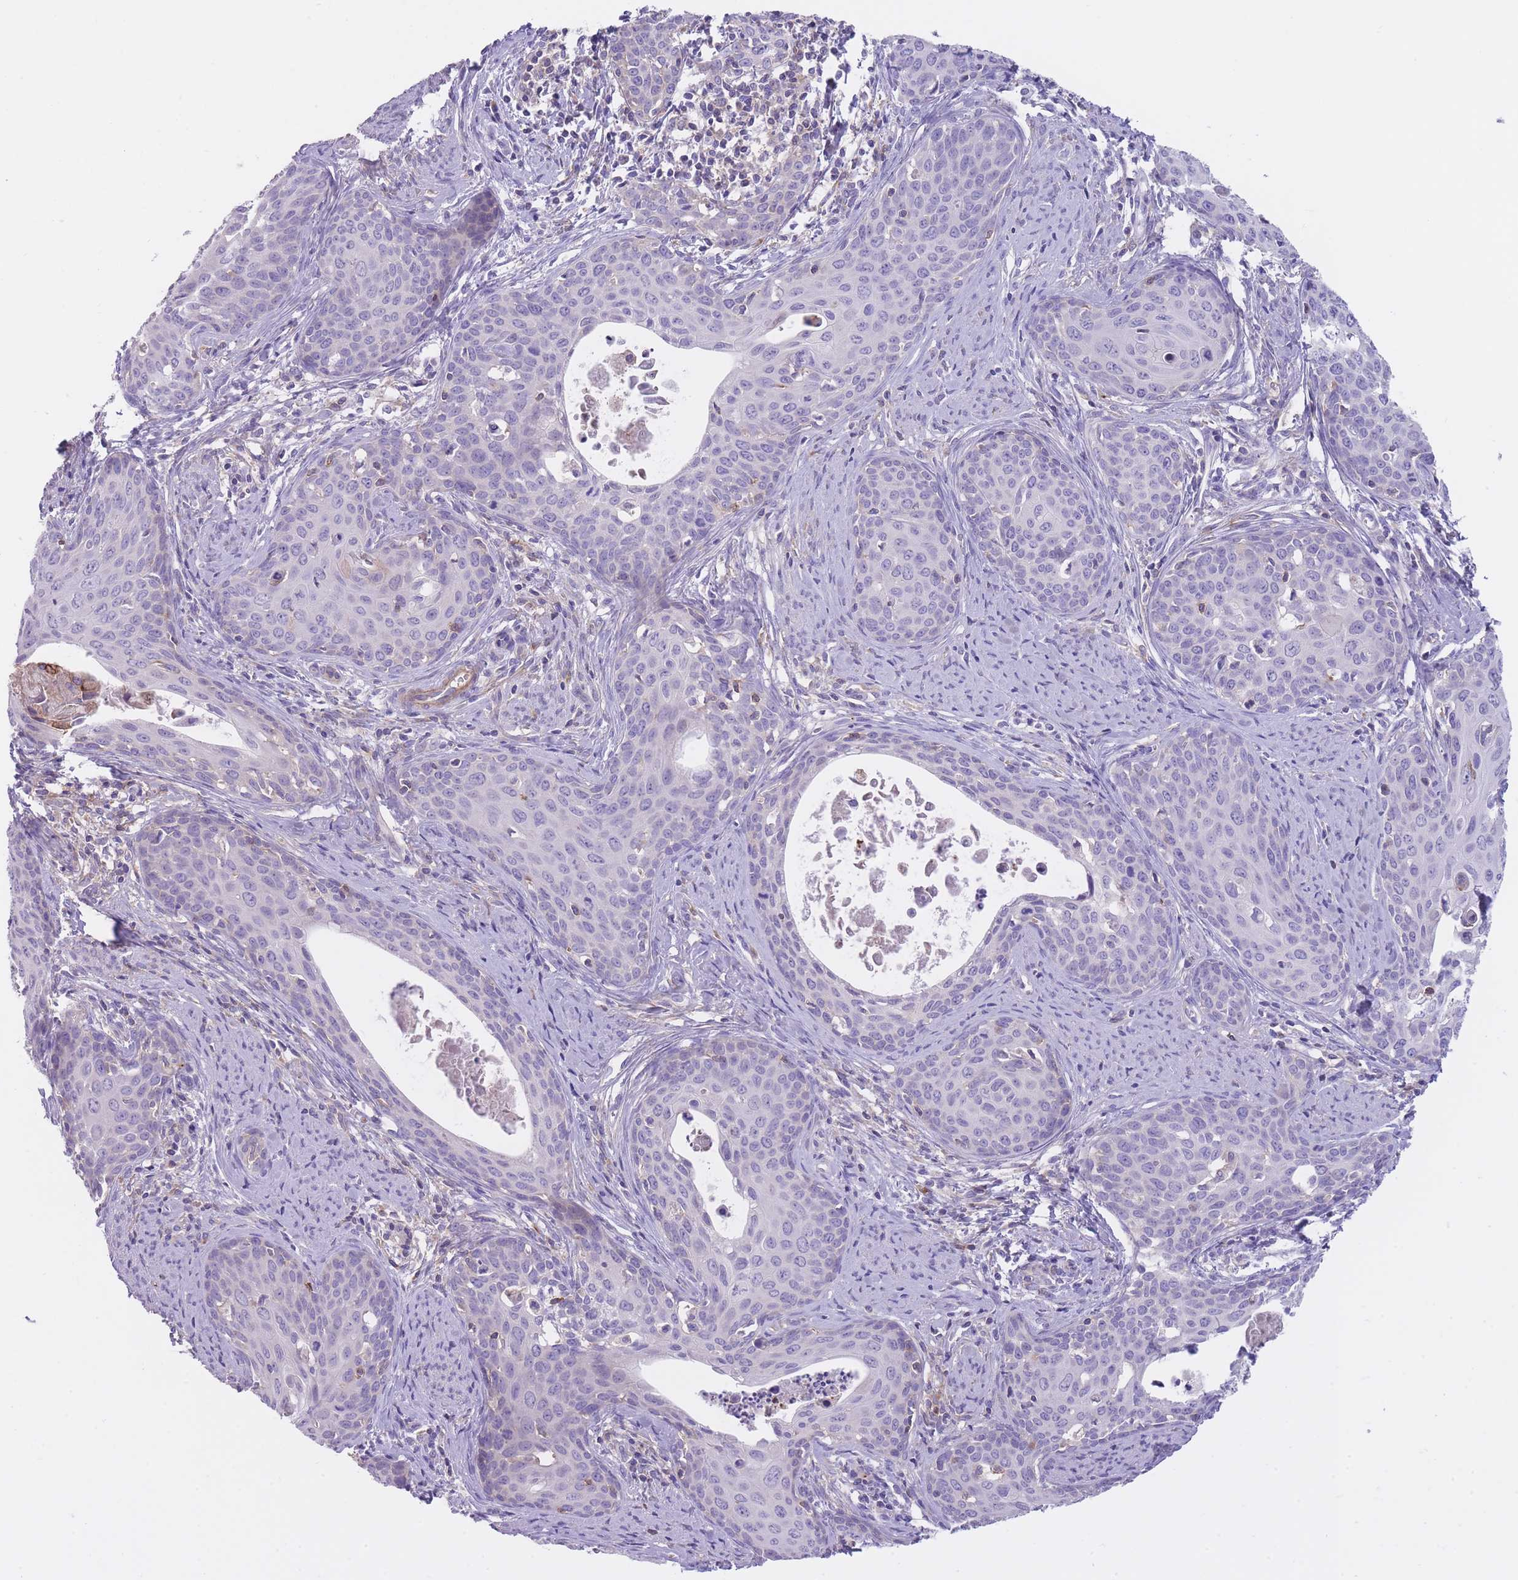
{"staining": {"intensity": "negative", "quantity": "none", "location": "none"}, "tissue": "cervical cancer", "cell_type": "Tumor cells", "image_type": "cancer", "snomed": [{"axis": "morphology", "description": "Squamous cell carcinoma, NOS"}, {"axis": "topography", "description": "Cervix"}], "caption": "Human cervical squamous cell carcinoma stained for a protein using IHC shows no staining in tumor cells.", "gene": "LDB3", "patient": {"sex": "female", "age": 46}}